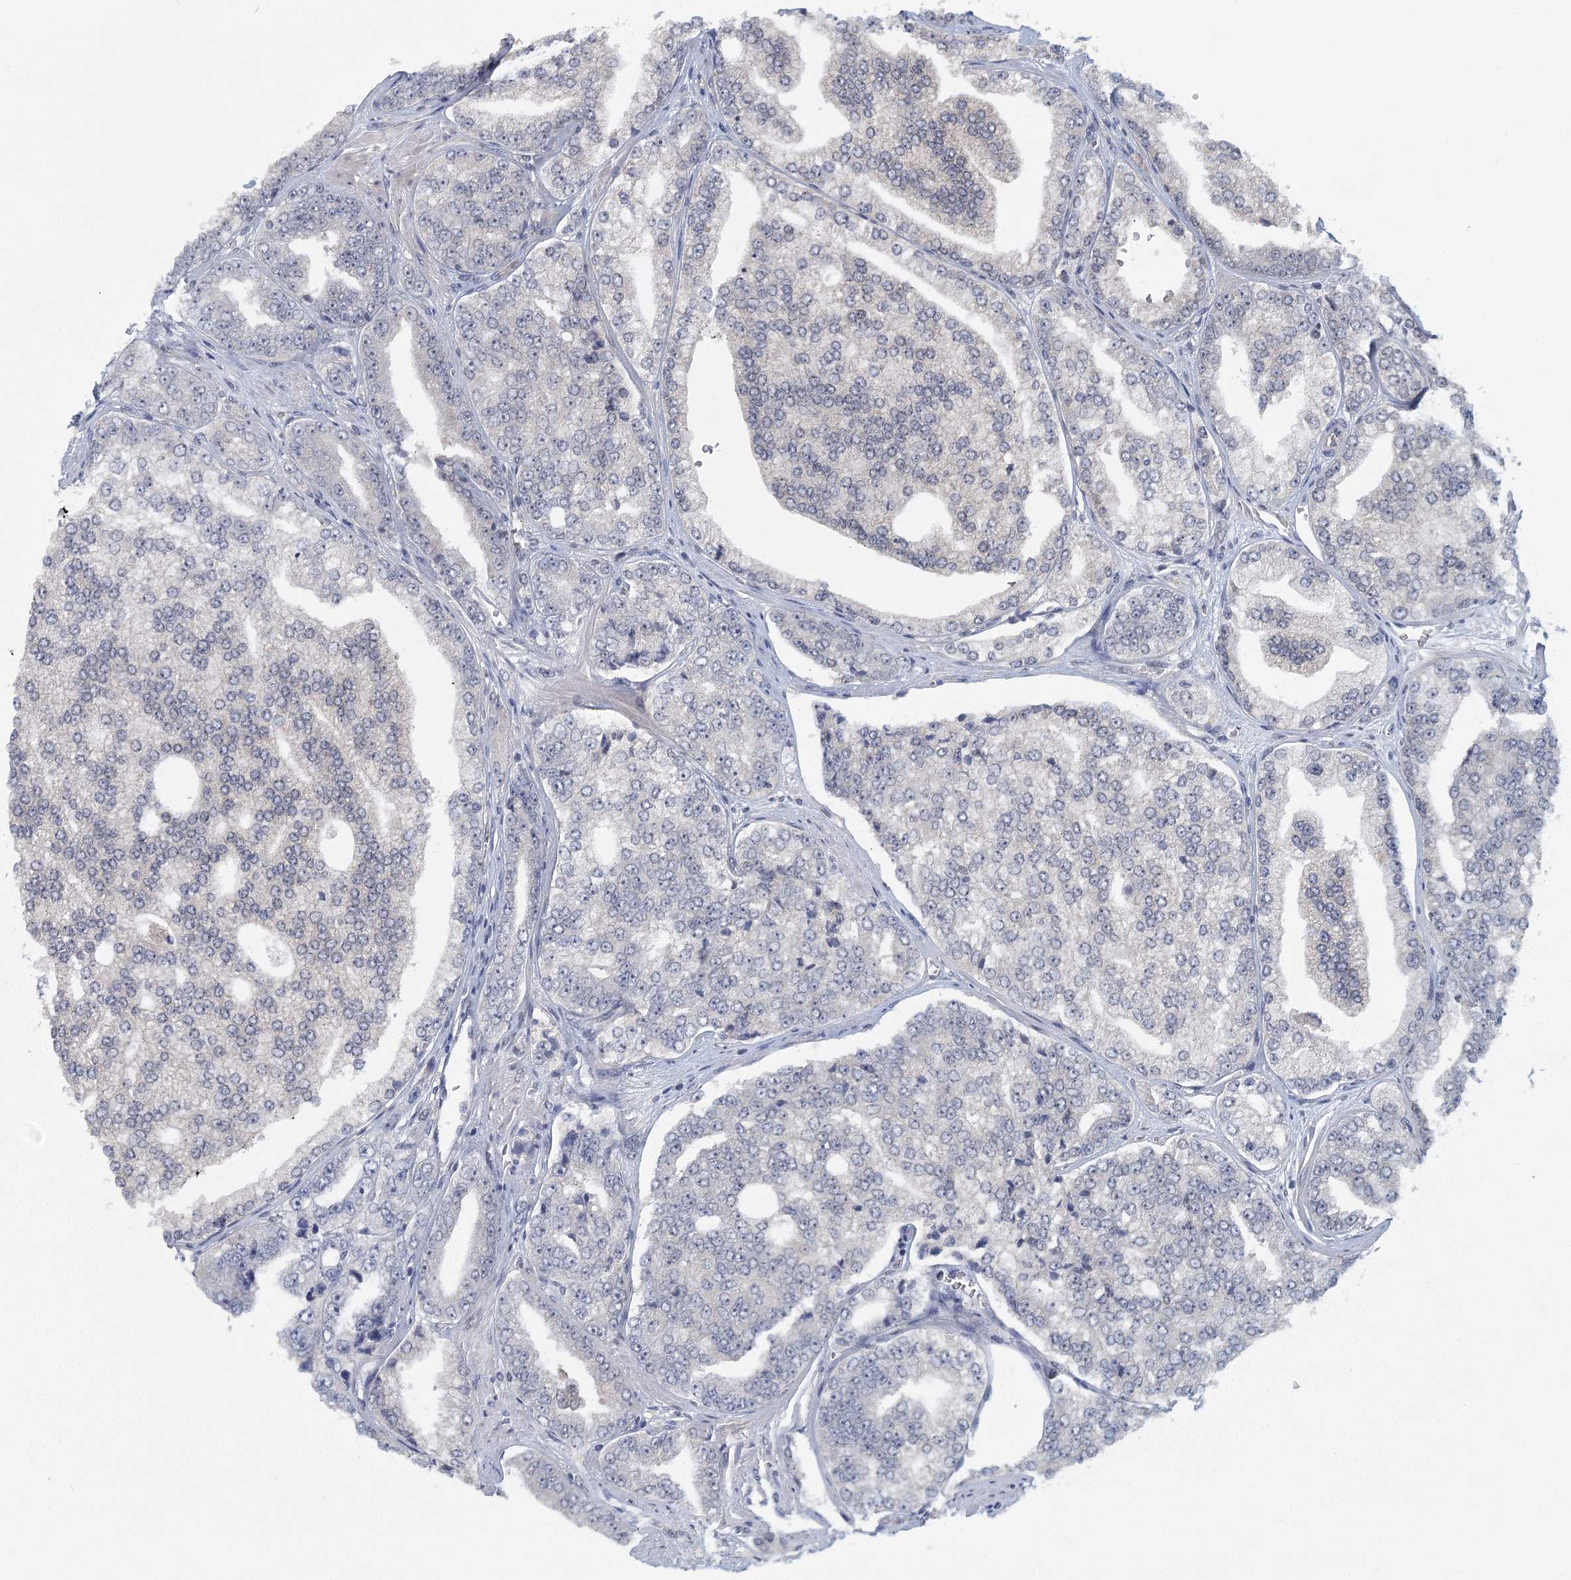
{"staining": {"intensity": "negative", "quantity": "none", "location": "none"}, "tissue": "prostate cancer", "cell_type": "Tumor cells", "image_type": "cancer", "snomed": [{"axis": "morphology", "description": "Adenocarcinoma, High grade"}, {"axis": "topography", "description": "Prostate"}], "caption": "An immunohistochemistry (IHC) histopathology image of prostate adenocarcinoma (high-grade) is shown. There is no staining in tumor cells of prostate adenocarcinoma (high-grade).", "gene": "LRRC14B", "patient": {"sex": "male", "age": 71}}